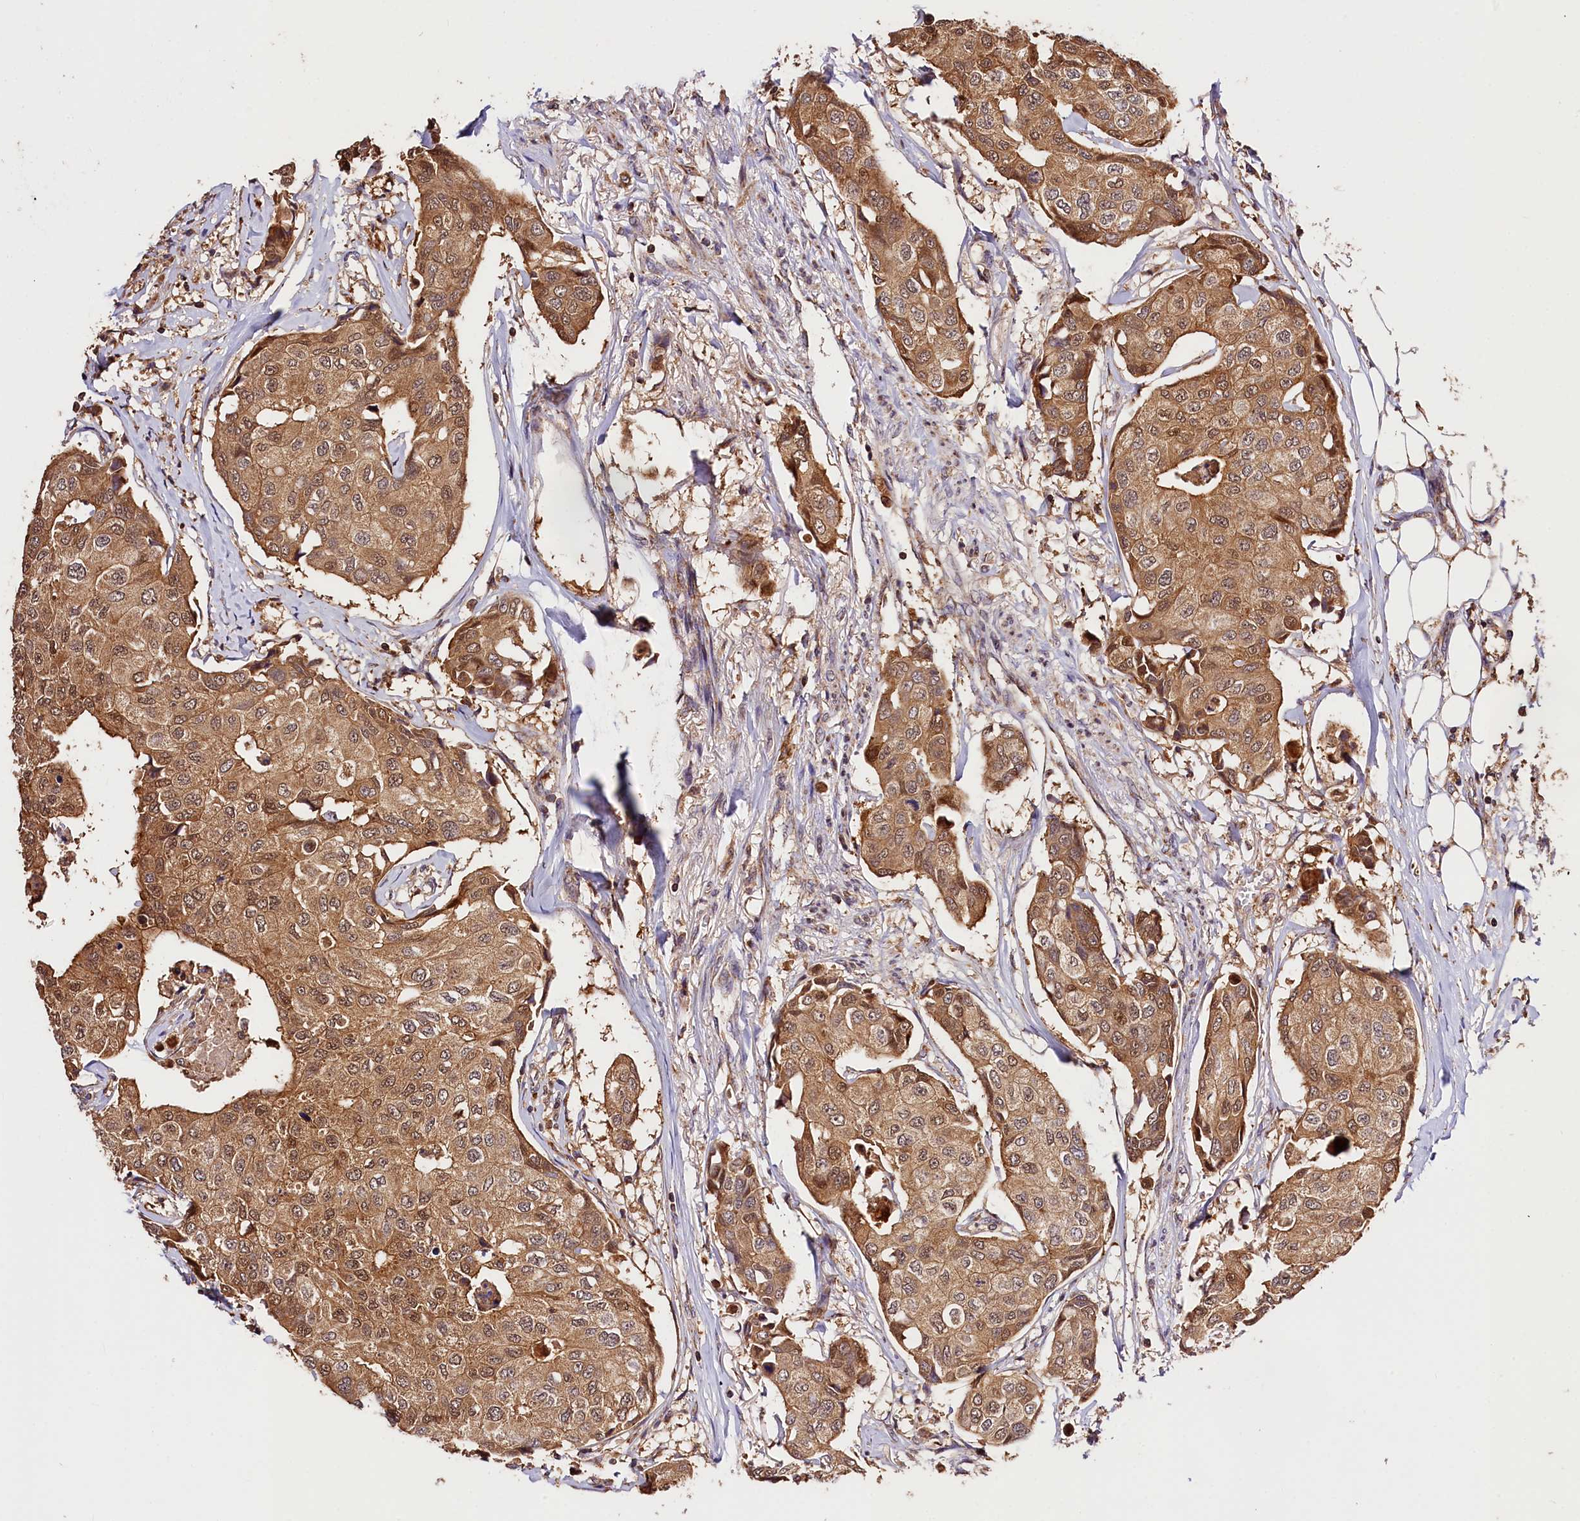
{"staining": {"intensity": "moderate", "quantity": ">75%", "location": "cytoplasmic/membranous,nuclear"}, "tissue": "breast cancer", "cell_type": "Tumor cells", "image_type": "cancer", "snomed": [{"axis": "morphology", "description": "Duct carcinoma"}, {"axis": "topography", "description": "Breast"}], "caption": "Moderate cytoplasmic/membranous and nuclear staining is present in about >75% of tumor cells in breast cancer (intraductal carcinoma).", "gene": "KPTN", "patient": {"sex": "female", "age": 80}}